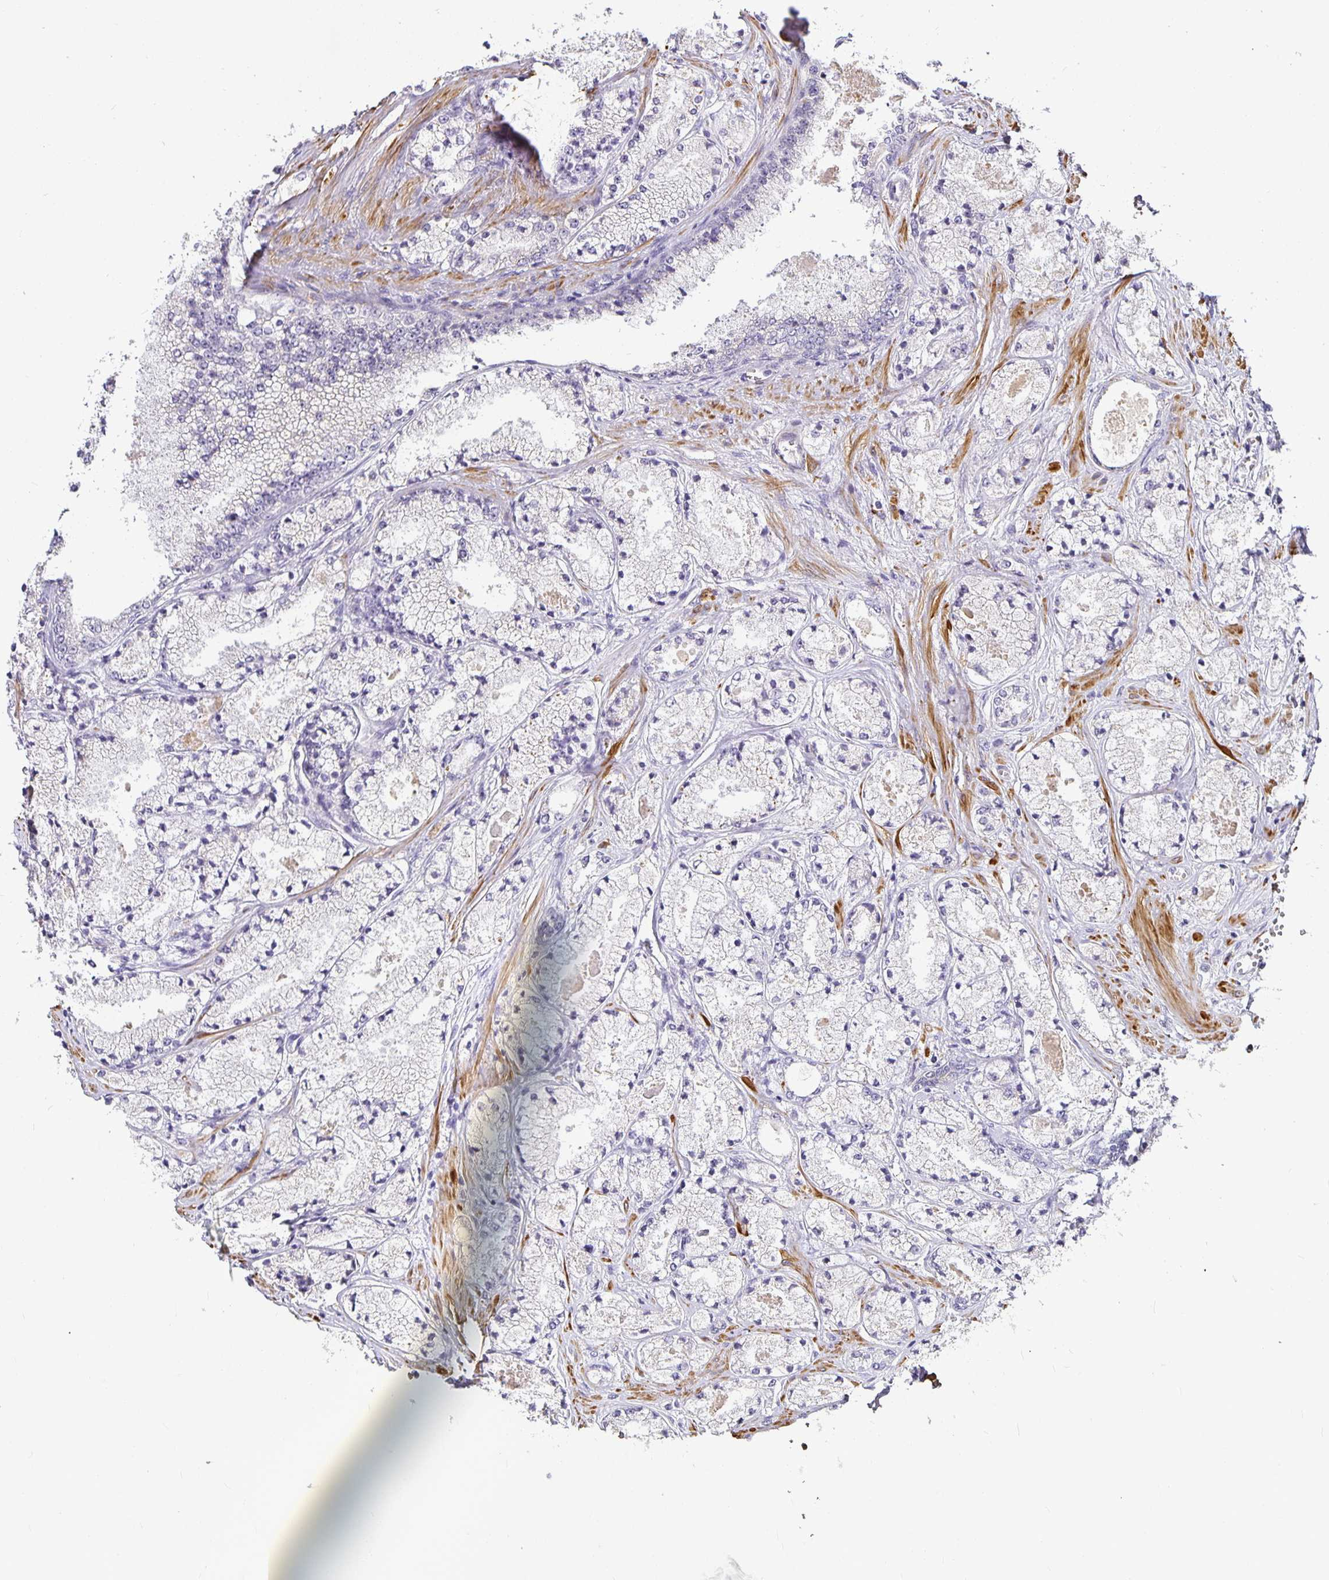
{"staining": {"intensity": "negative", "quantity": "none", "location": "none"}, "tissue": "prostate cancer", "cell_type": "Tumor cells", "image_type": "cancer", "snomed": [{"axis": "morphology", "description": "Adenocarcinoma, High grade"}, {"axis": "topography", "description": "Prostate"}], "caption": "IHC image of neoplastic tissue: human prostate cancer stained with DAB (3,3'-diaminobenzidine) demonstrates no significant protein expression in tumor cells. Nuclei are stained in blue.", "gene": "CA12", "patient": {"sex": "male", "age": 63}}